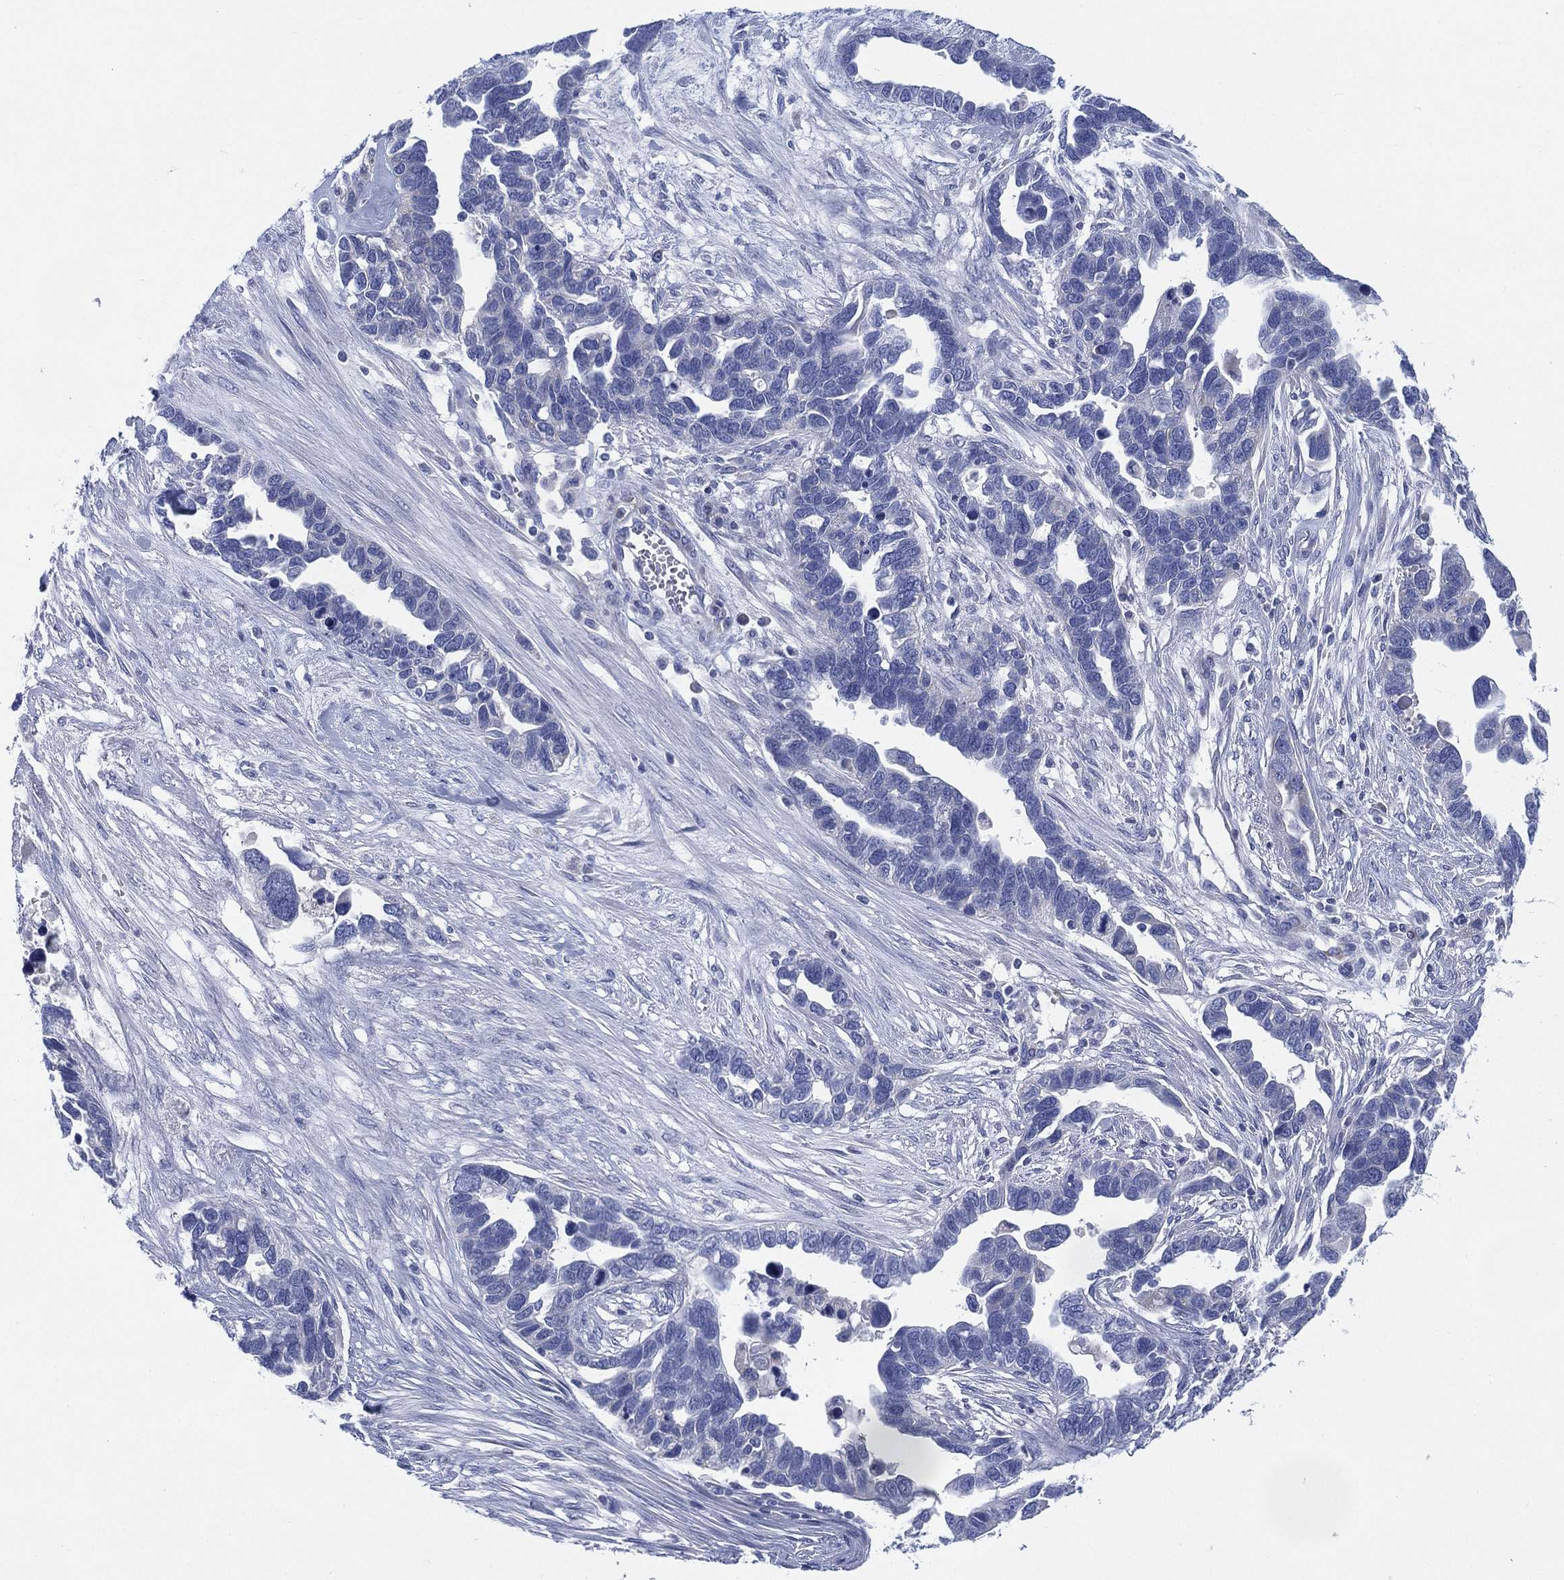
{"staining": {"intensity": "negative", "quantity": "none", "location": "none"}, "tissue": "ovarian cancer", "cell_type": "Tumor cells", "image_type": "cancer", "snomed": [{"axis": "morphology", "description": "Cystadenocarcinoma, serous, NOS"}, {"axis": "topography", "description": "Ovary"}], "caption": "The image displays no staining of tumor cells in ovarian serous cystadenocarcinoma.", "gene": "ADAD2", "patient": {"sex": "female", "age": 54}}